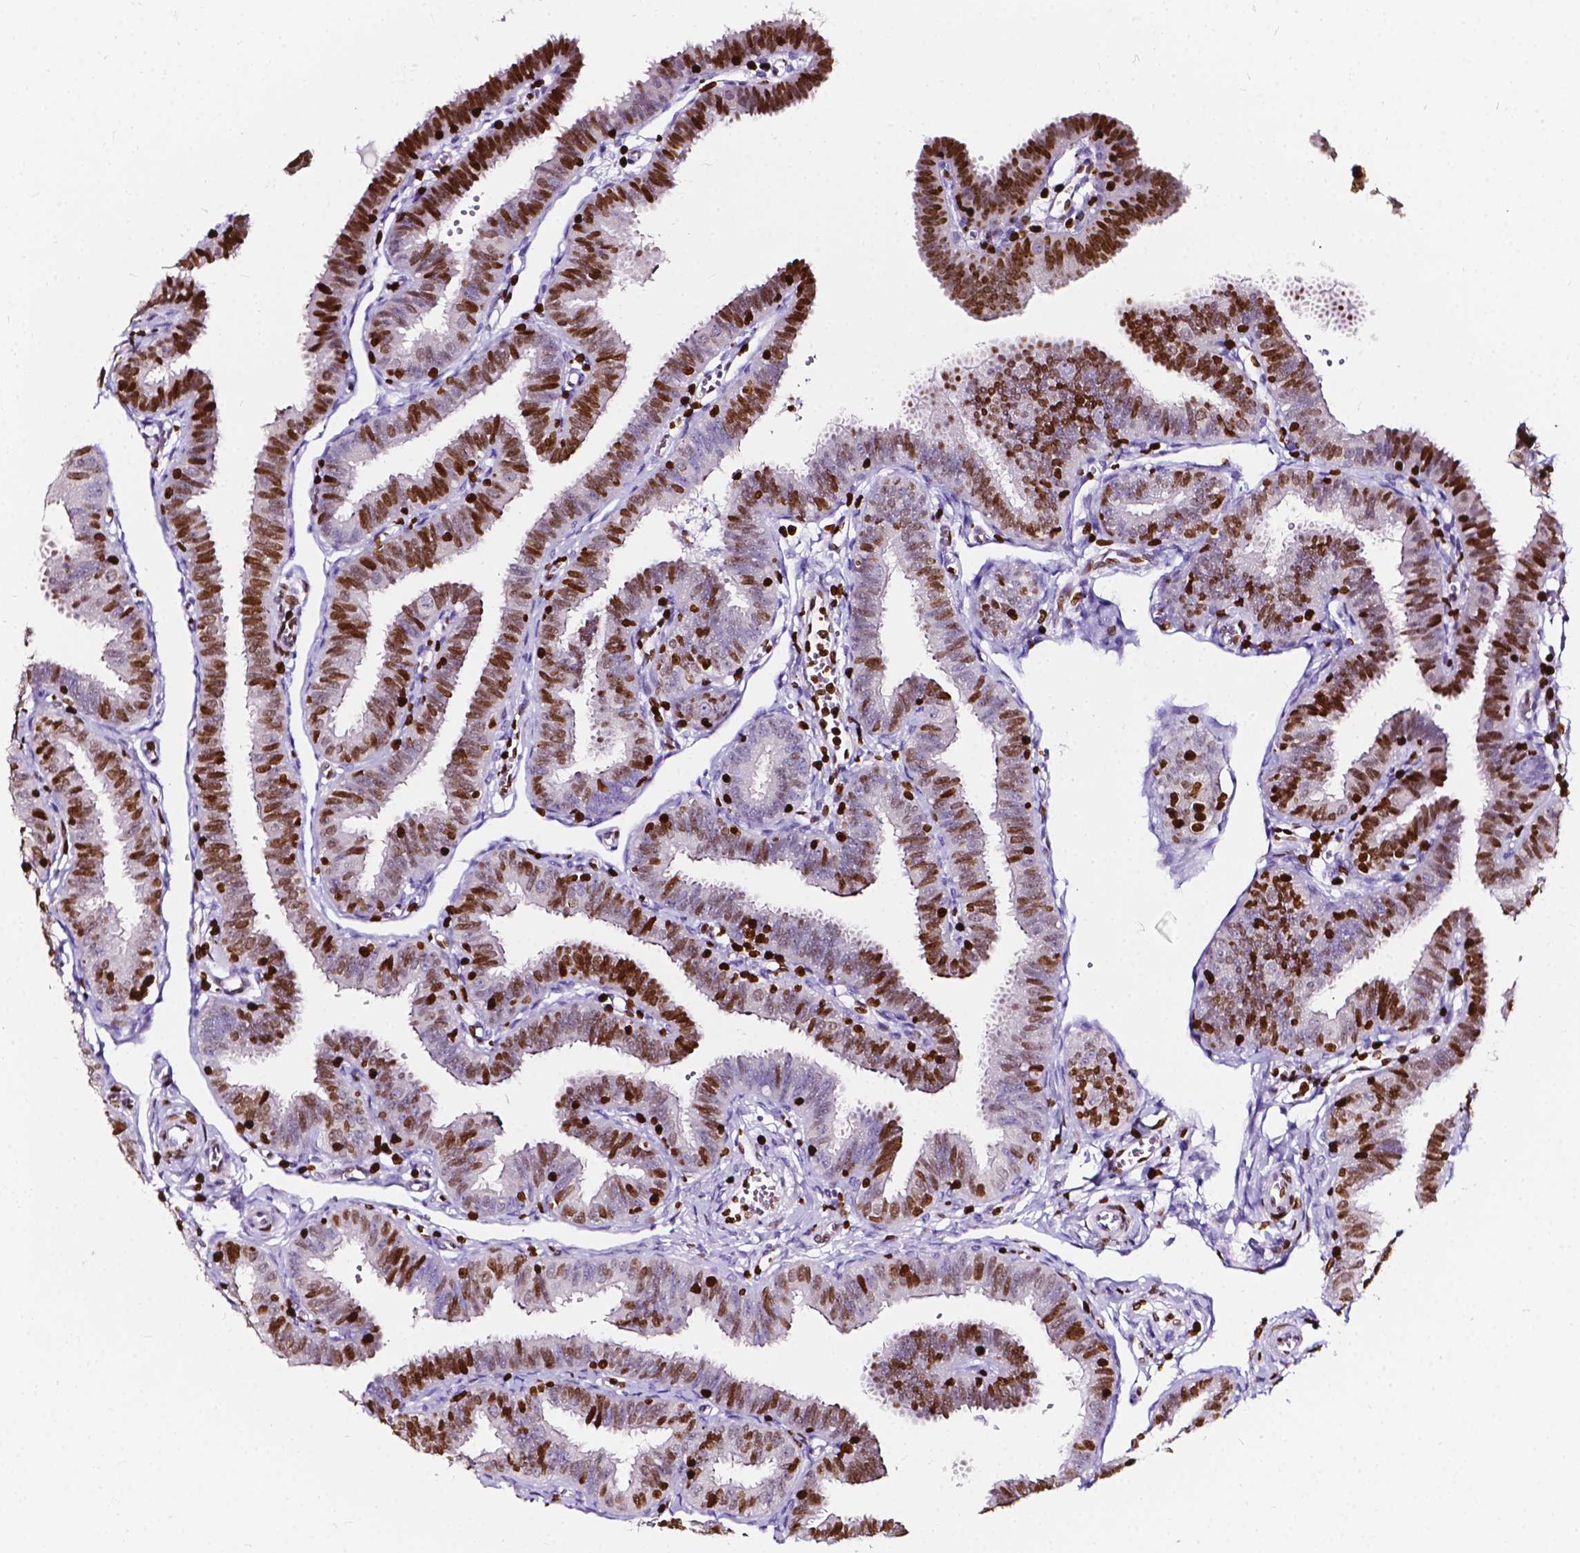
{"staining": {"intensity": "strong", "quantity": "25%-75%", "location": "nuclear"}, "tissue": "fallopian tube", "cell_type": "Glandular cells", "image_type": "normal", "snomed": [{"axis": "morphology", "description": "Normal tissue, NOS"}, {"axis": "topography", "description": "Fallopian tube"}], "caption": "A photomicrograph of fallopian tube stained for a protein demonstrates strong nuclear brown staining in glandular cells. The protein is shown in brown color, while the nuclei are stained blue.", "gene": "CBY3", "patient": {"sex": "female", "age": 25}}